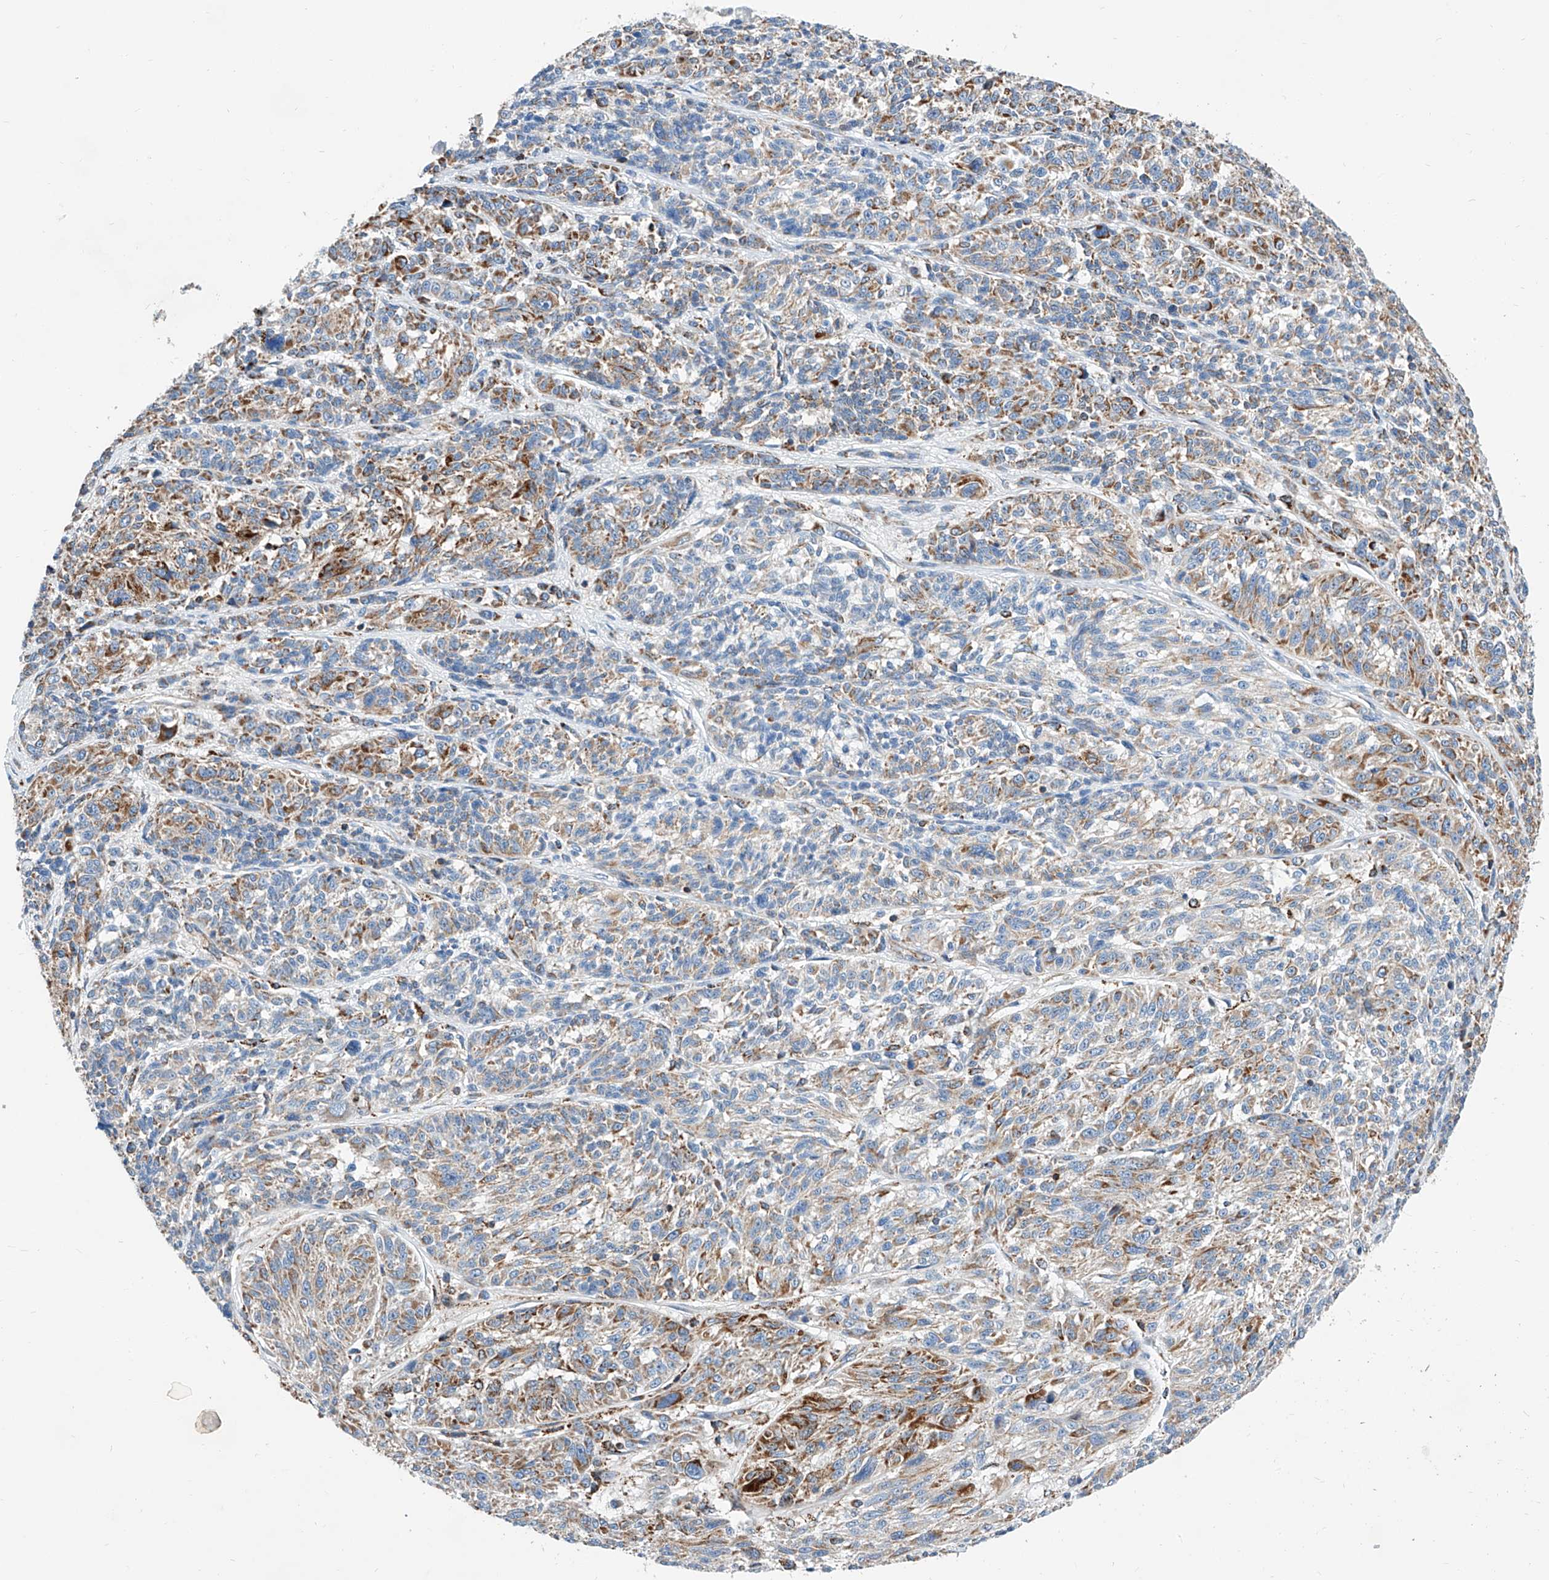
{"staining": {"intensity": "moderate", "quantity": "25%-75%", "location": "cytoplasmic/membranous"}, "tissue": "melanoma", "cell_type": "Tumor cells", "image_type": "cancer", "snomed": [{"axis": "morphology", "description": "Malignant melanoma, NOS"}, {"axis": "topography", "description": "Skin"}], "caption": "Immunohistochemistry of human melanoma reveals medium levels of moderate cytoplasmic/membranous positivity in approximately 25%-75% of tumor cells.", "gene": "CPNE5", "patient": {"sex": "male", "age": 53}}